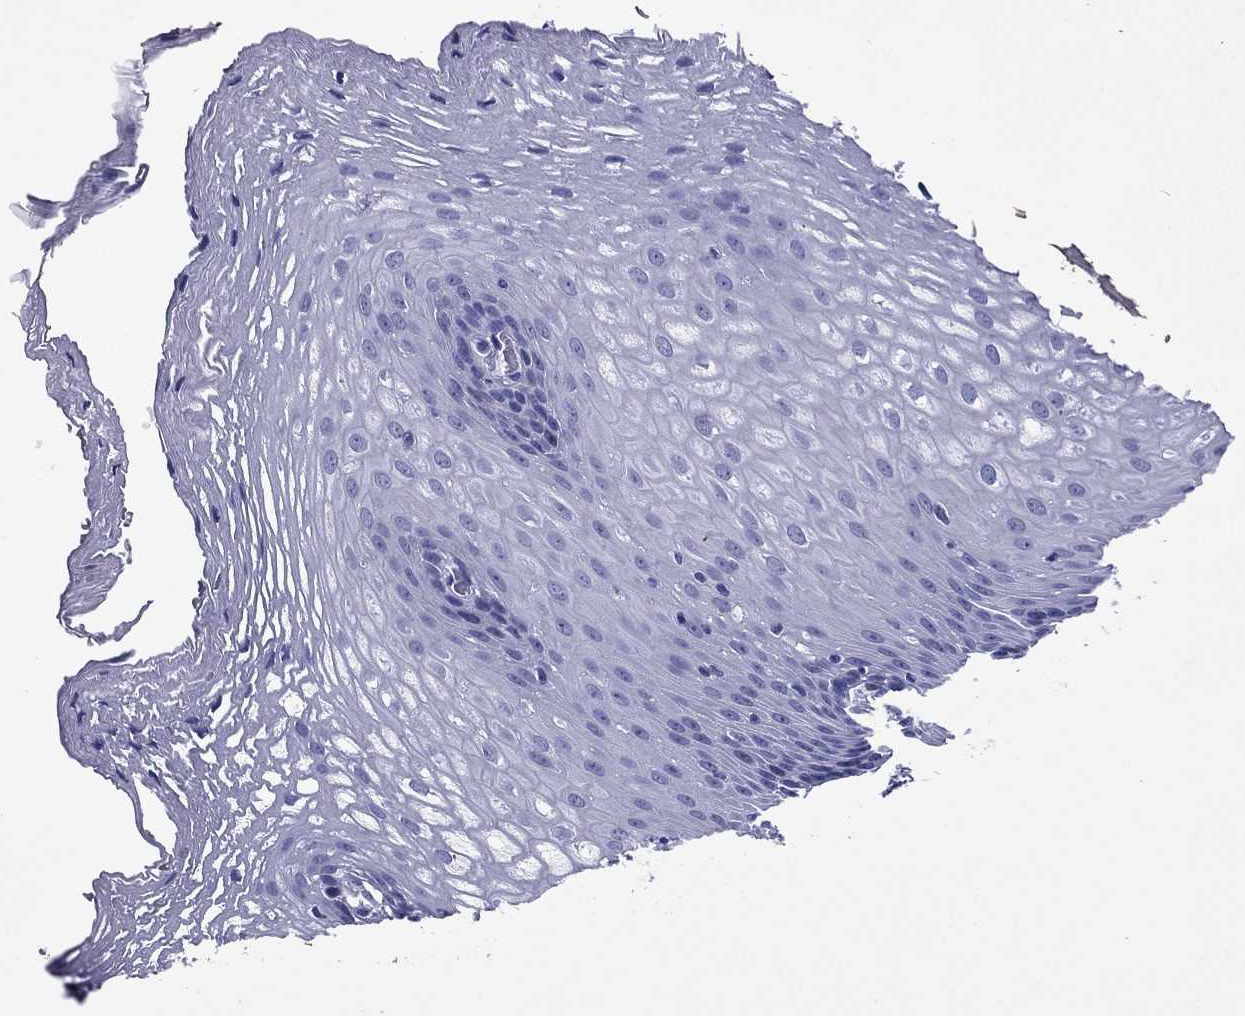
{"staining": {"intensity": "negative", "quantity": "none", "location": "none"}, "tissue": "esophagus", "cell_type": "Squamous epithelial cells", "image_type": "normal", "snomed": [{"axis": "morphology", "description": "Normal tissue, NOS"}, {"axis": "topography", "description": "Esophagus"}], "caption": "This is an immunohistochemistry photomicrograph of normal human esophagus. There is no positivity in squamous epithelial cells.", "gene": "GZMK", "patient": {"sex": "male", "age": 76}}